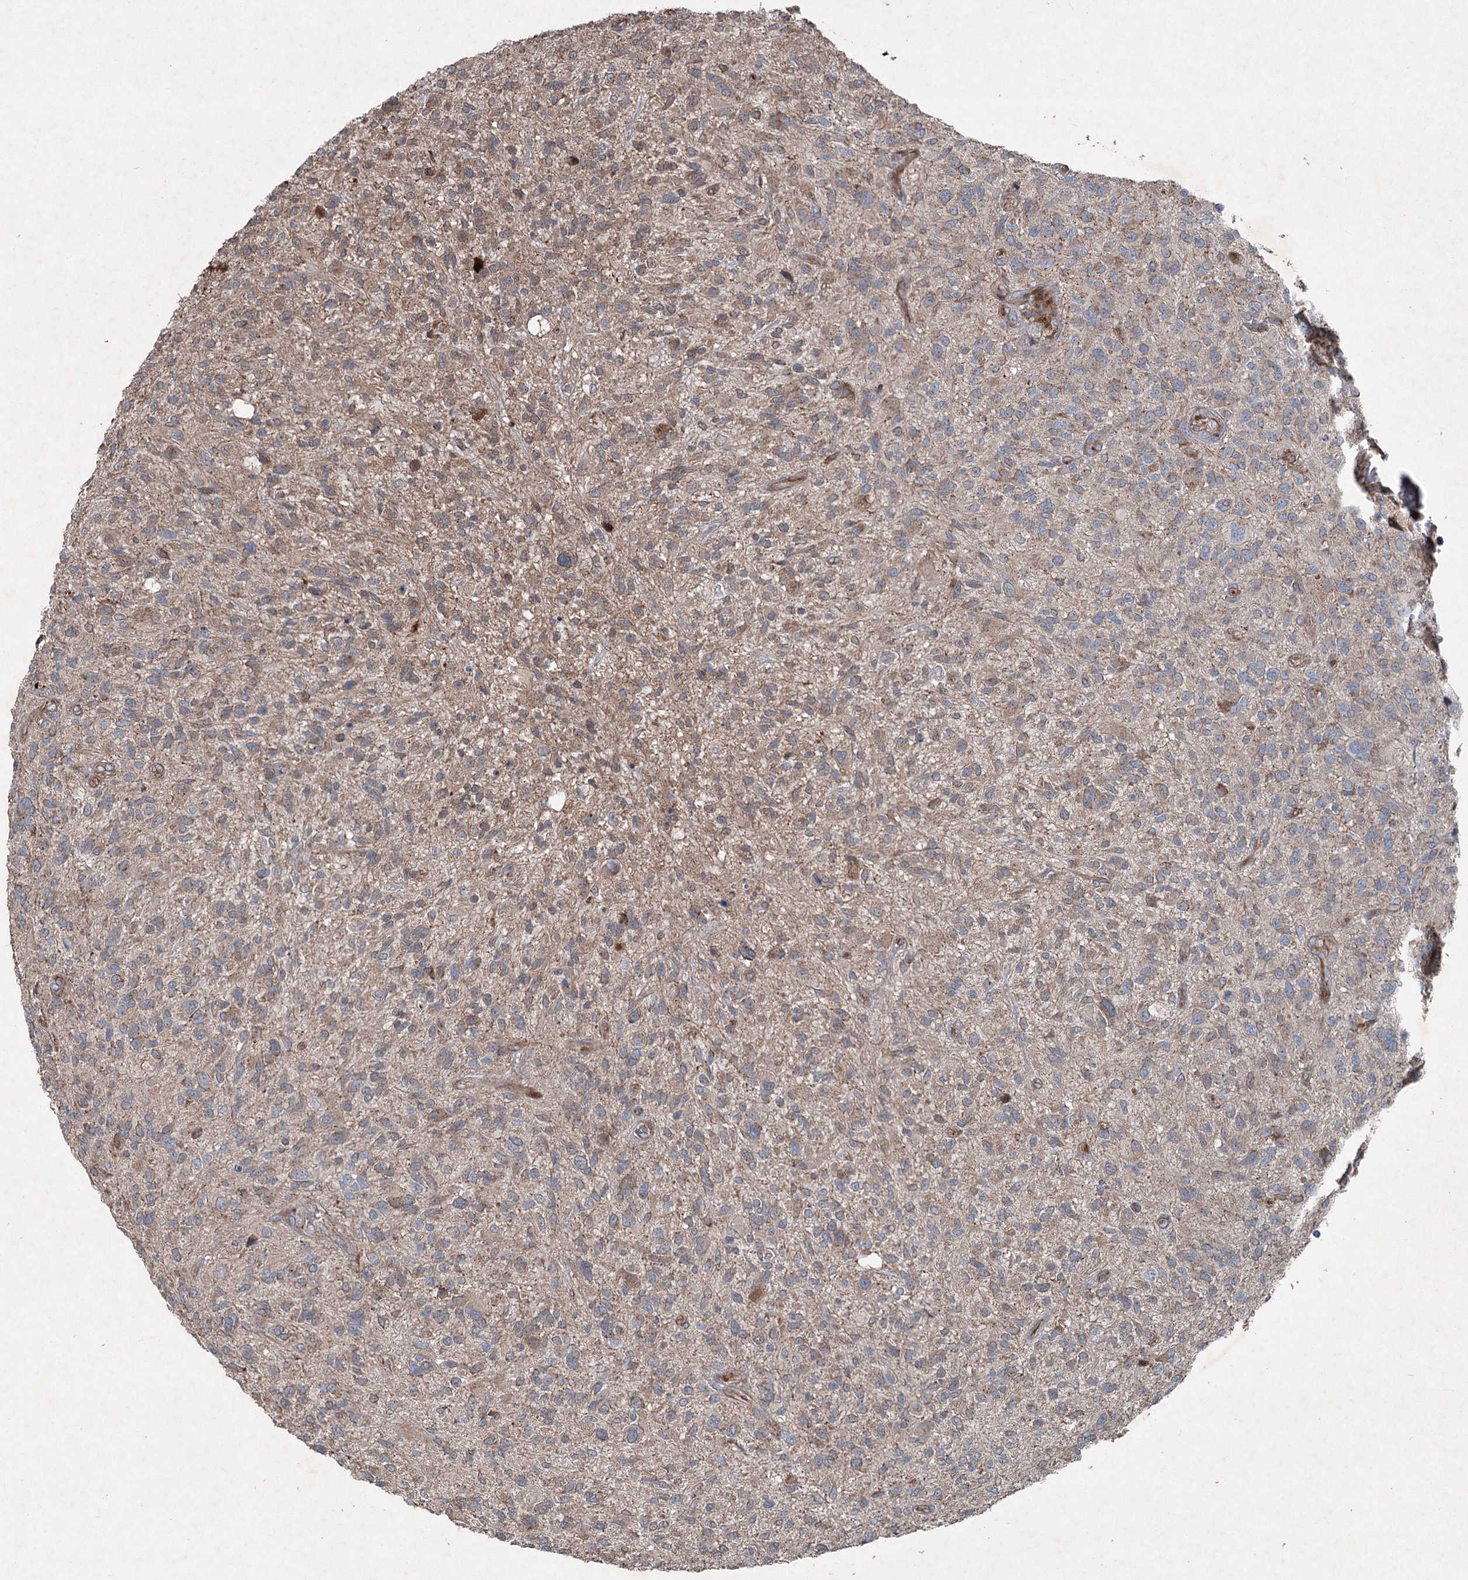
{"staining": {"intensity": "negative", "quantity": "none", "location": "none"}, "tissue": "glioma", "cell_type": "Tumor cells", "image_type": "cancer", "snomed": [{"axis": "morphology", "description": "Glioma, malignant, High grade"}, {"axis": "topography", "description": "Brain"}], "caption": "DAB (3,3'-diaminobenzidine) immunohistochemical staining of glioma reveals no significant expression in tumor cells.", "gene": "SERINC5", "patient": {"sex": "male", "age": 47}}